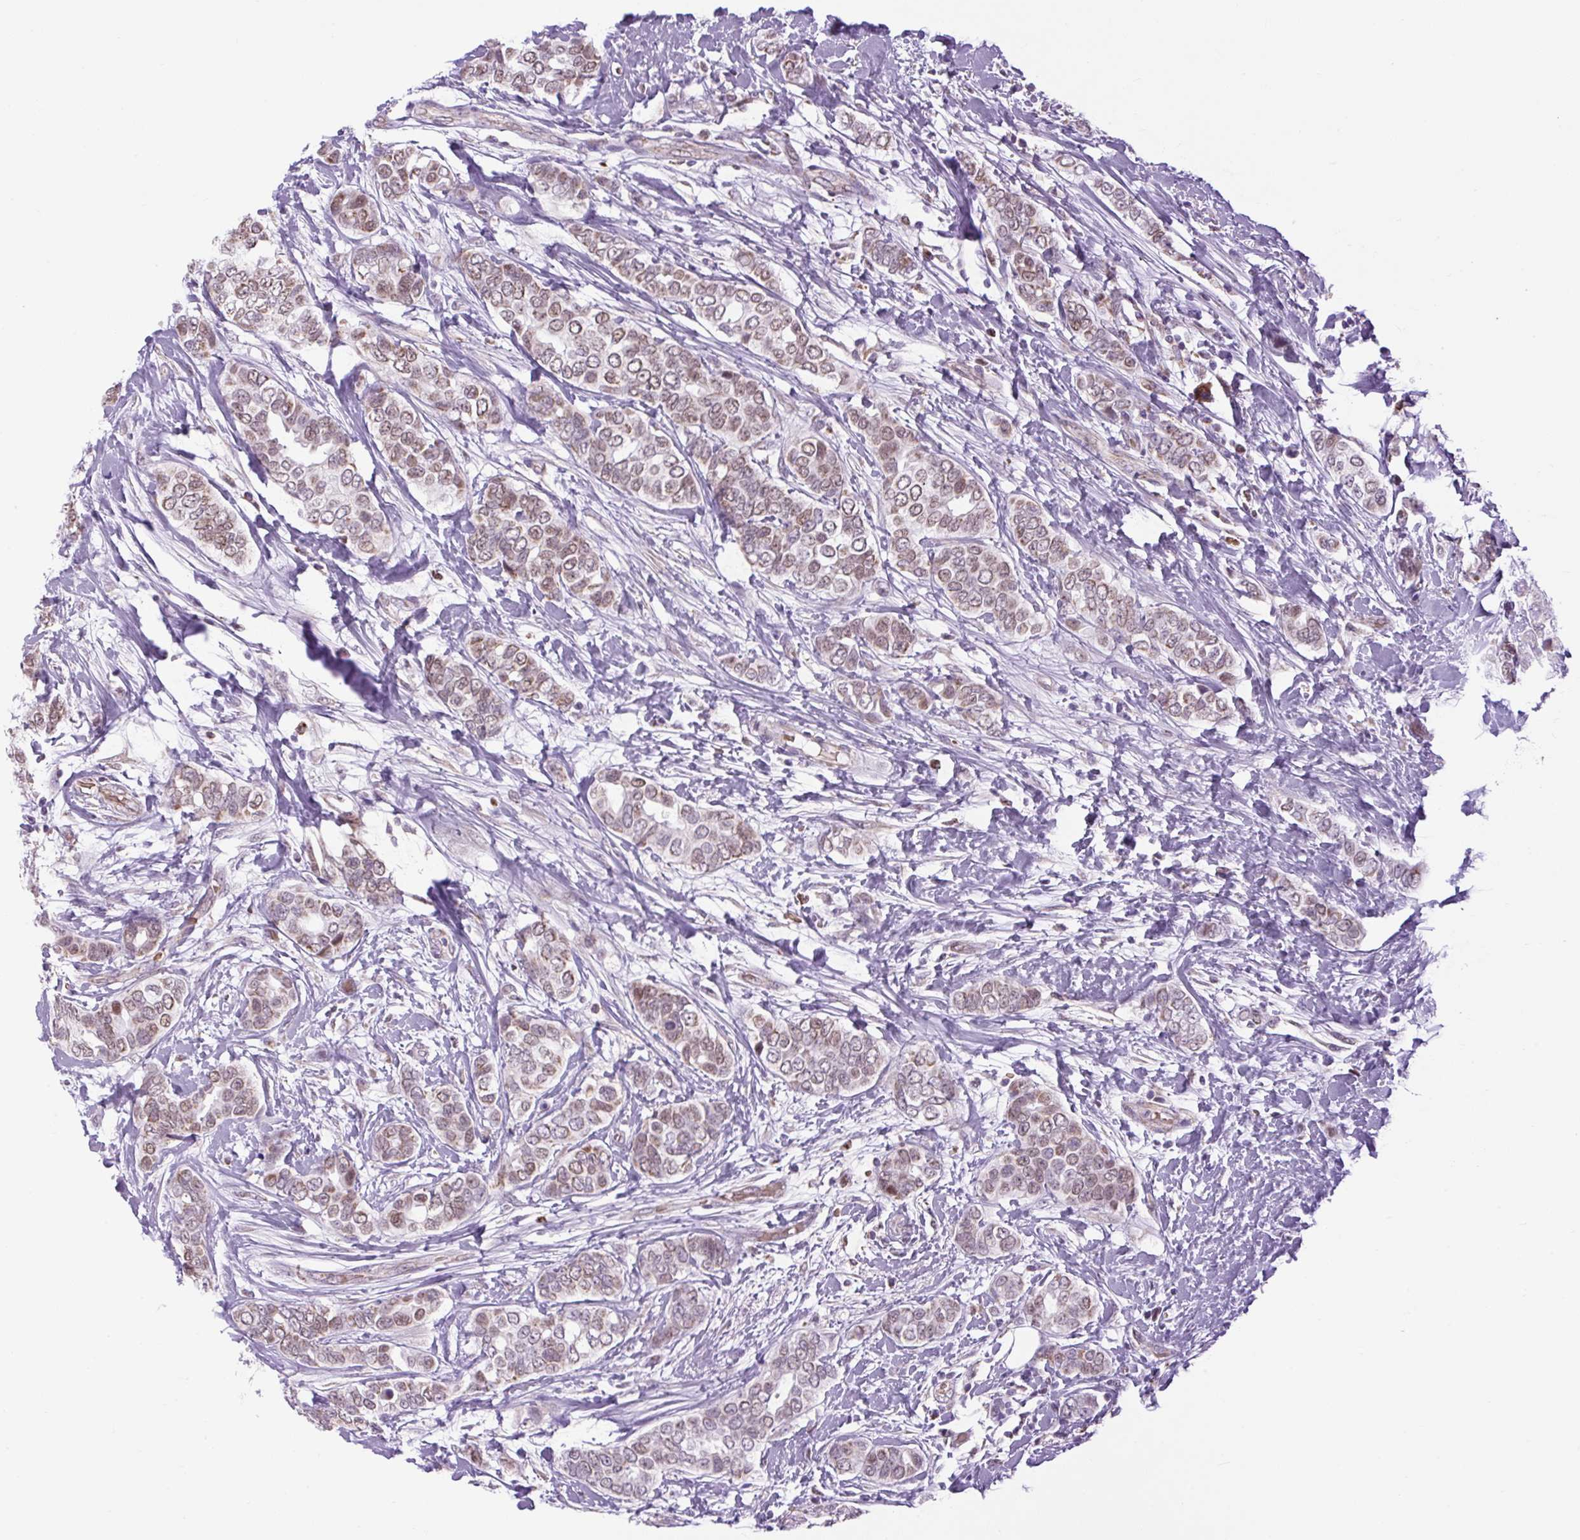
{"staining": {"intensity": "weak", "quantity": ">75%", "location": "cytoplasmic/membranous,nuclear"}, "tissue": "breast cancer", "cell_type": "Tumor cells", "image_type": "cancer", "snomed": [{"axis": "morphology", "description": "Lobular carcinoma"}, {"axis": "topography", "description": "Breast"}], "caption": "The immunohistochemical stain highlights weak cytoplasmic/membranous and nuclear positivity in tumor cells of breast cancer (lobular carcinoma) tissue.", "gene": "SCO2", "patient": {"sex": "female", "age": 51}}